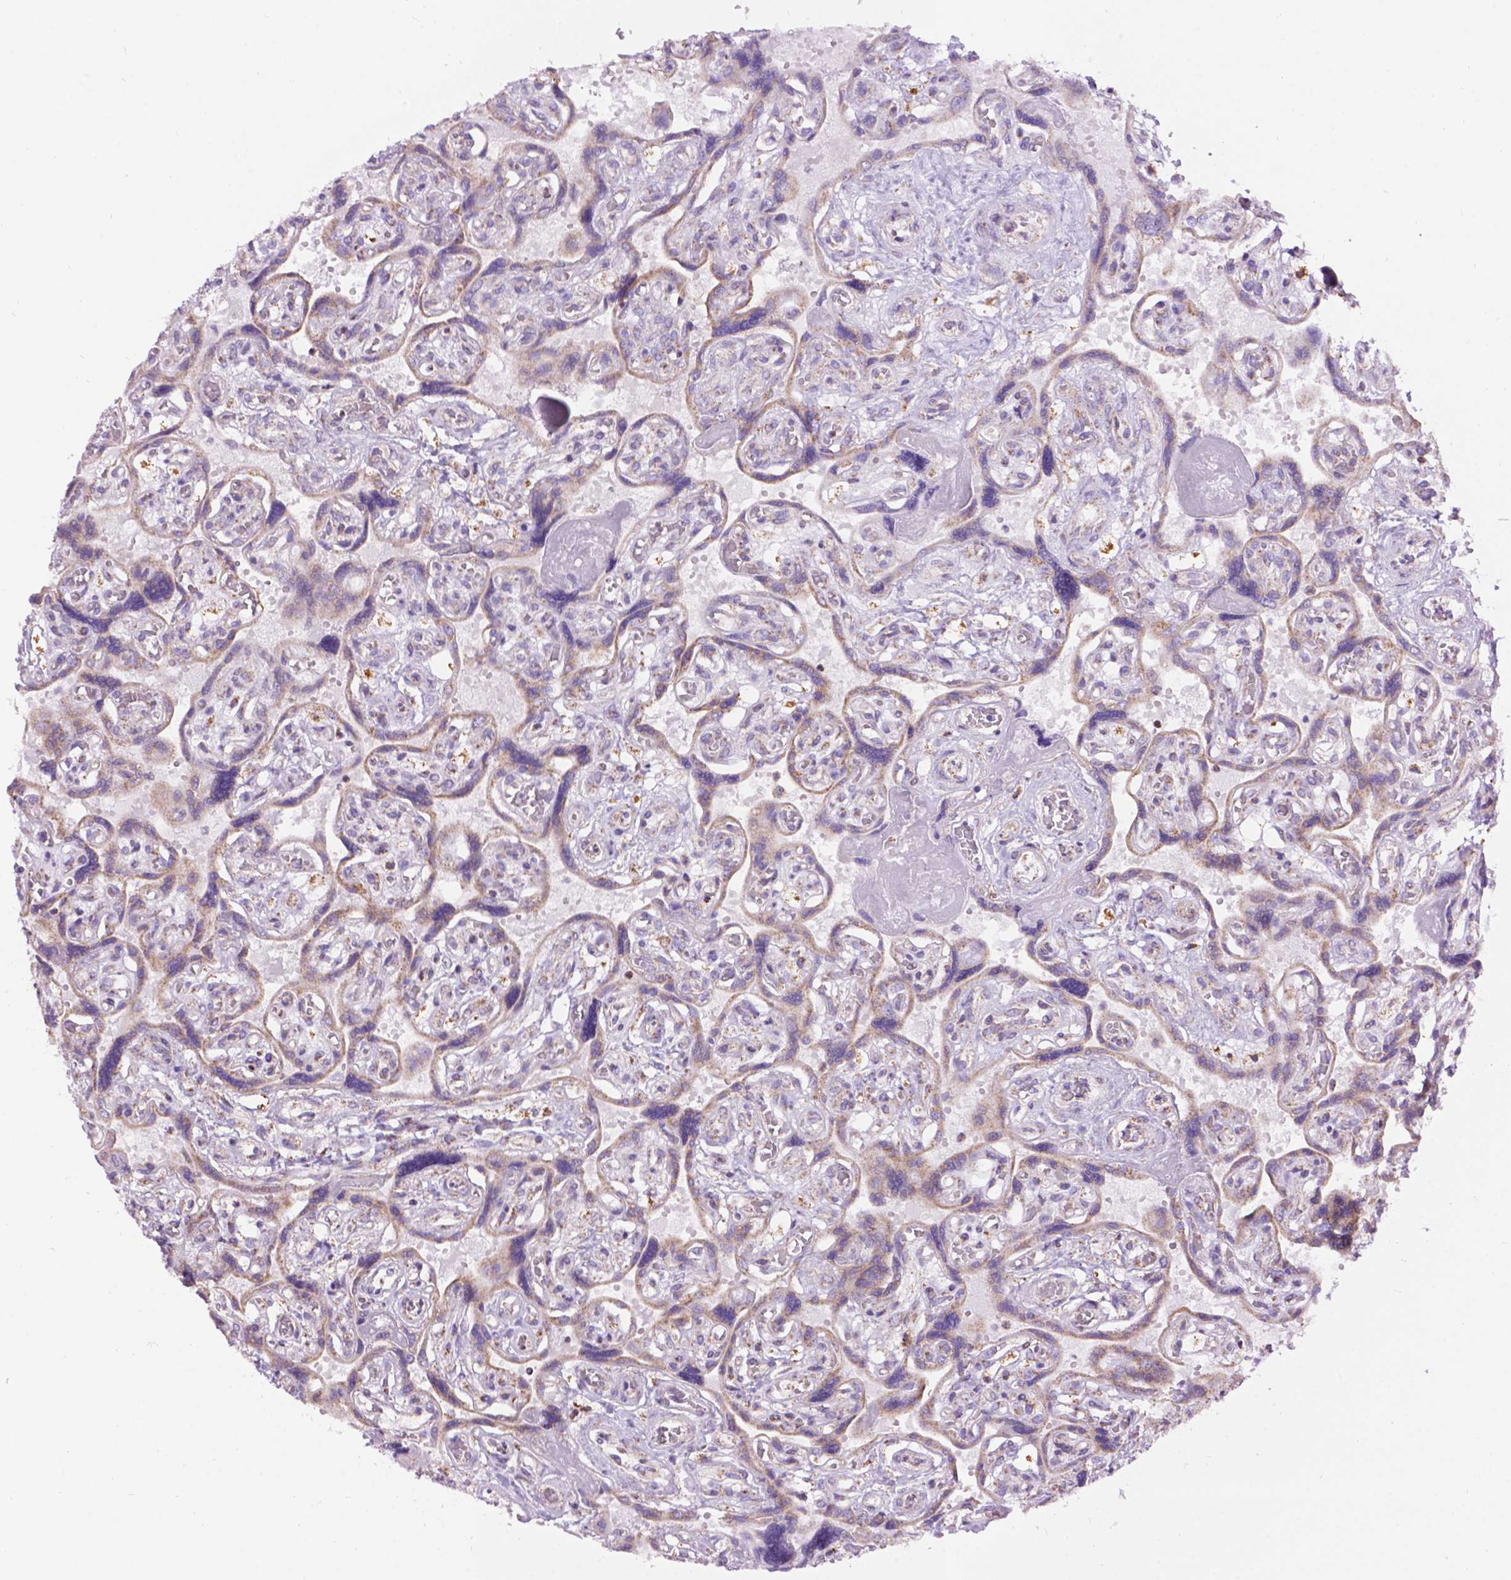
{"staining": {"intensity": "weak", "quantity": "25%-75%", "location": "cytoplasmic/membranous,nuclear"}, "tissue": "placenta", "cell_type": "Decidual cells", "image_type": "normal", "snomed": [{"axis": "morphology", "description": "Normal tissue, NOS"}, {"axis": "topography", "description": "Placenta"}], "caption": "The histopathology image reveals staining of normal placenta, revealing weak cytoplasmic/membranous,nuclear protein staining (brown color) within decidual cells.", "gene": "PYCR3", "patient": {"sex": "female", "age": 32}}